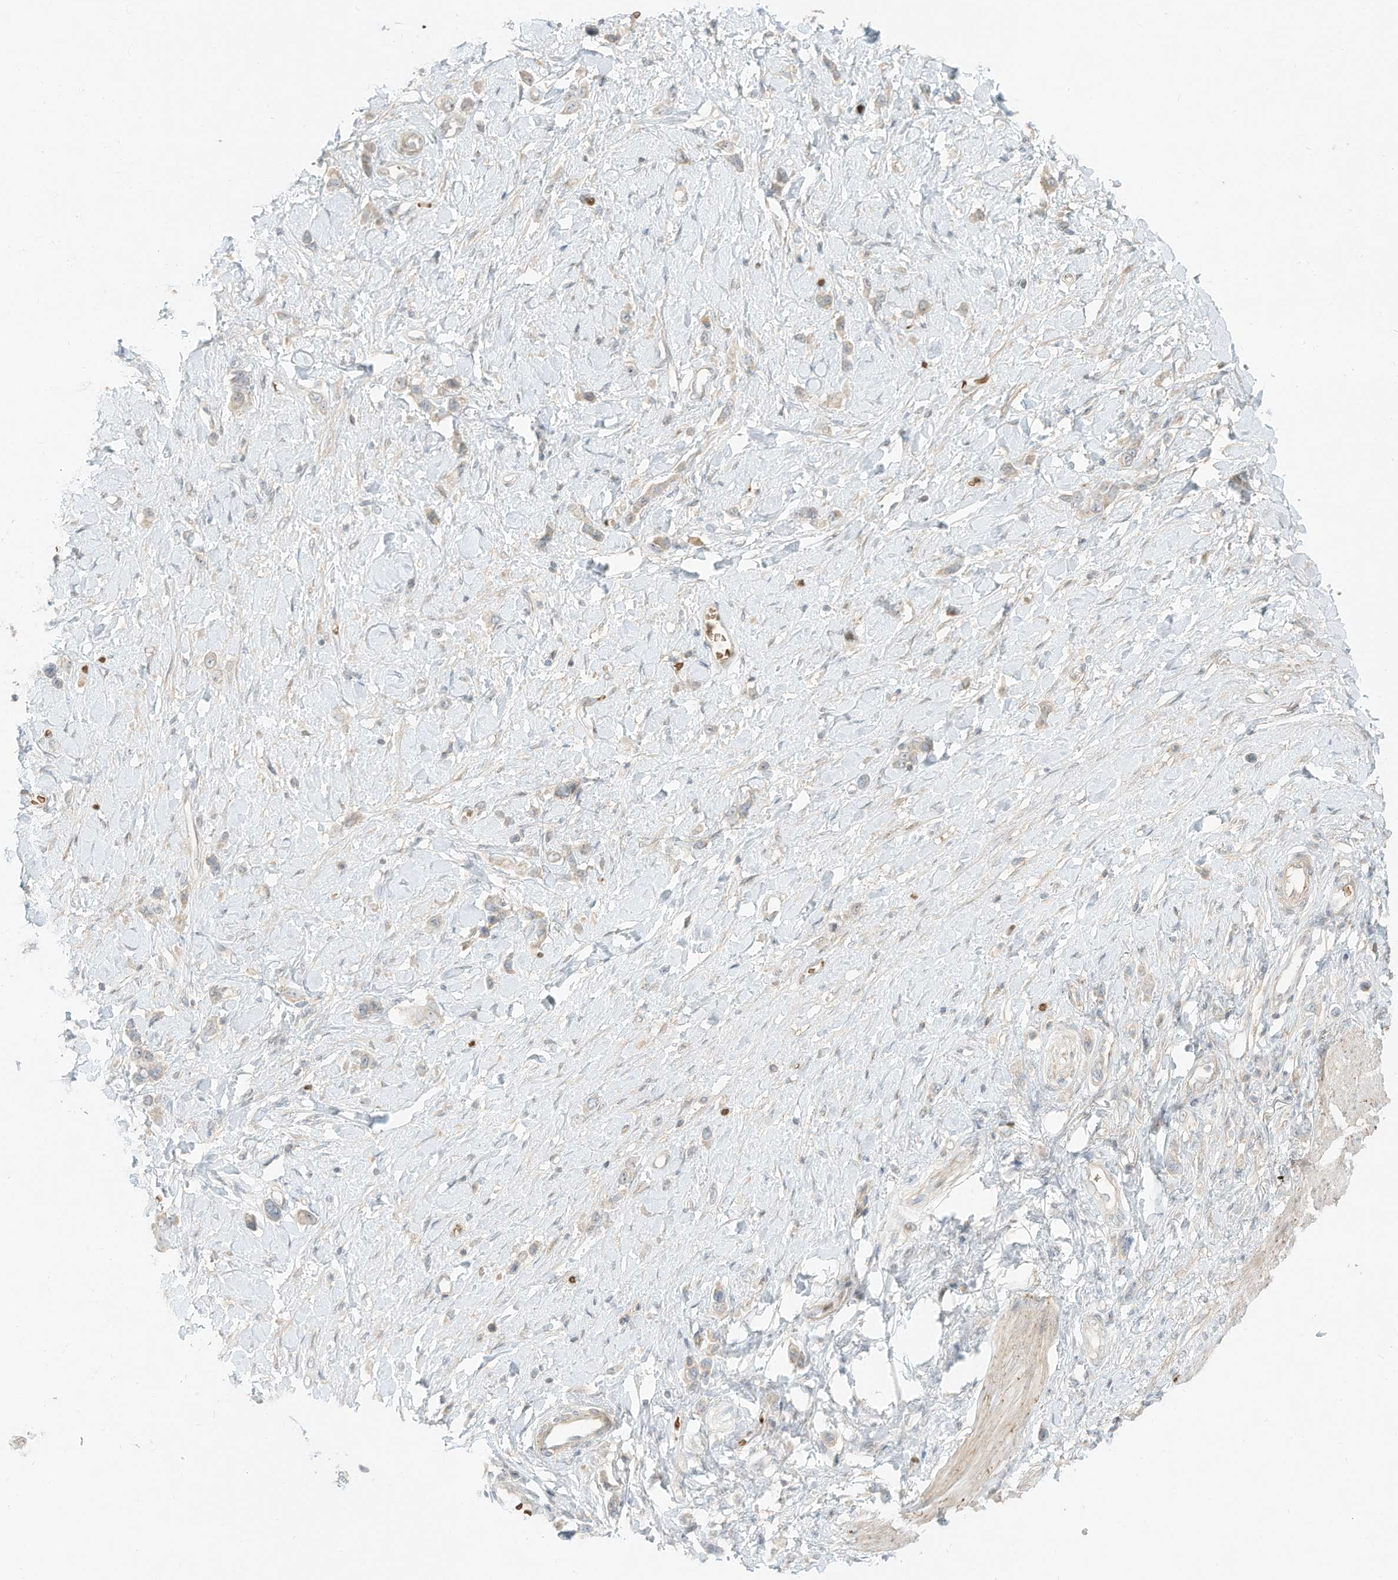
{"staining": {"intensity": "negative", "quantity": "none", "location": "none"}, "tissue": "stomach cancer", "cell_type": "Tumor cells", "image_type": "cancer", "snomed": [{"axis": "morphology", "description": "Normal tissue, NOS"}, {"axis": "morphology", "description": "Adenocarcinoma, NOS"}, {"axis": "topography", "description": "Stomach, upper"}, {"axis": "topography", "description": "Stomach"}], "caption": "Tumor cells are negative for brown protein staining in stomach cancer.", "gene": "OFD1", "patient": {"sex": "female", "age": 65}}